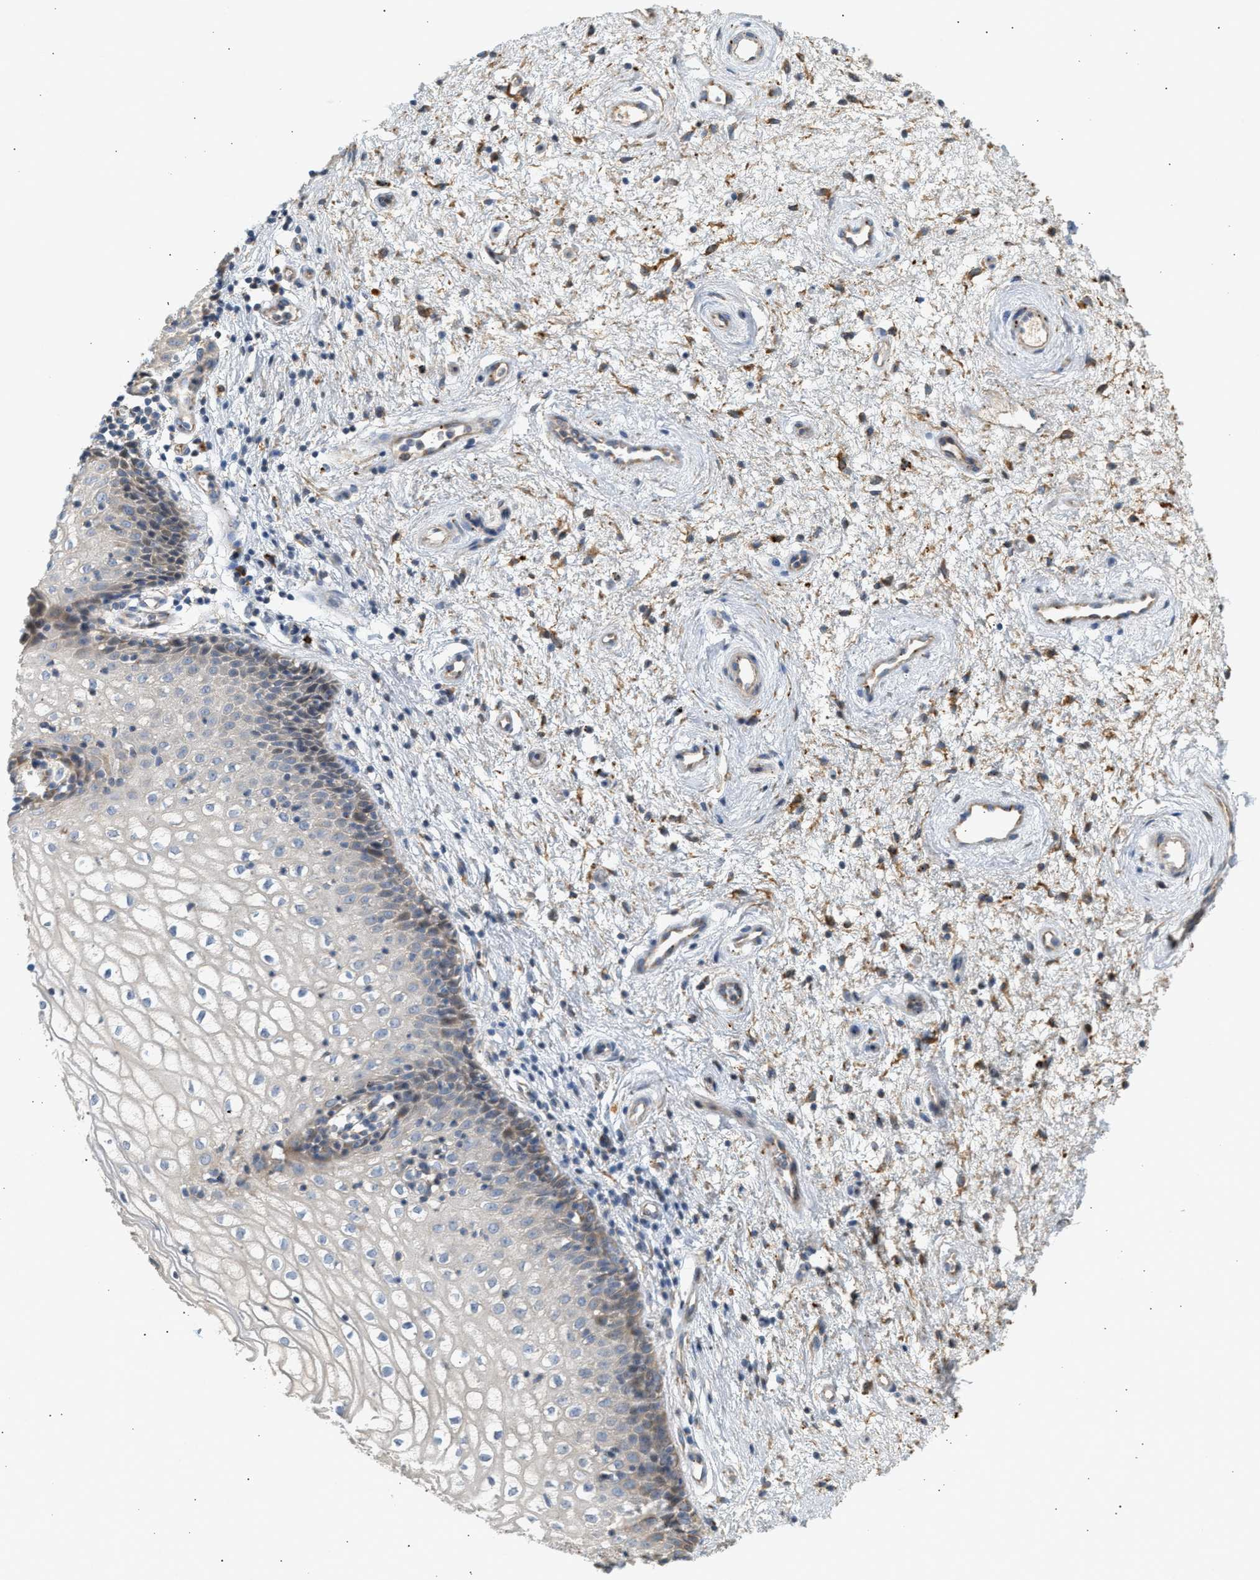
{"staining": {"intensity": "weak", "quantity": "<25%", "location": "cytoplasmic/membranous"}, "tissue": "vagina", "cell_type": "Squamous epithelial cells", "image_type": "normal", "snomed": [{"axis": "morphology", "description": "Normal tissue, NOS"}, {"axis": "topography", "description": "Vagina"}], "caption": "Immunohistochemistry (IHC) photomicrograph of benign vagina stained for a protein (brown), which displays no expression in squamous epithelial cells.", "gene": "ENTHD1", "patient": {"sex": "female", "age": 34}}